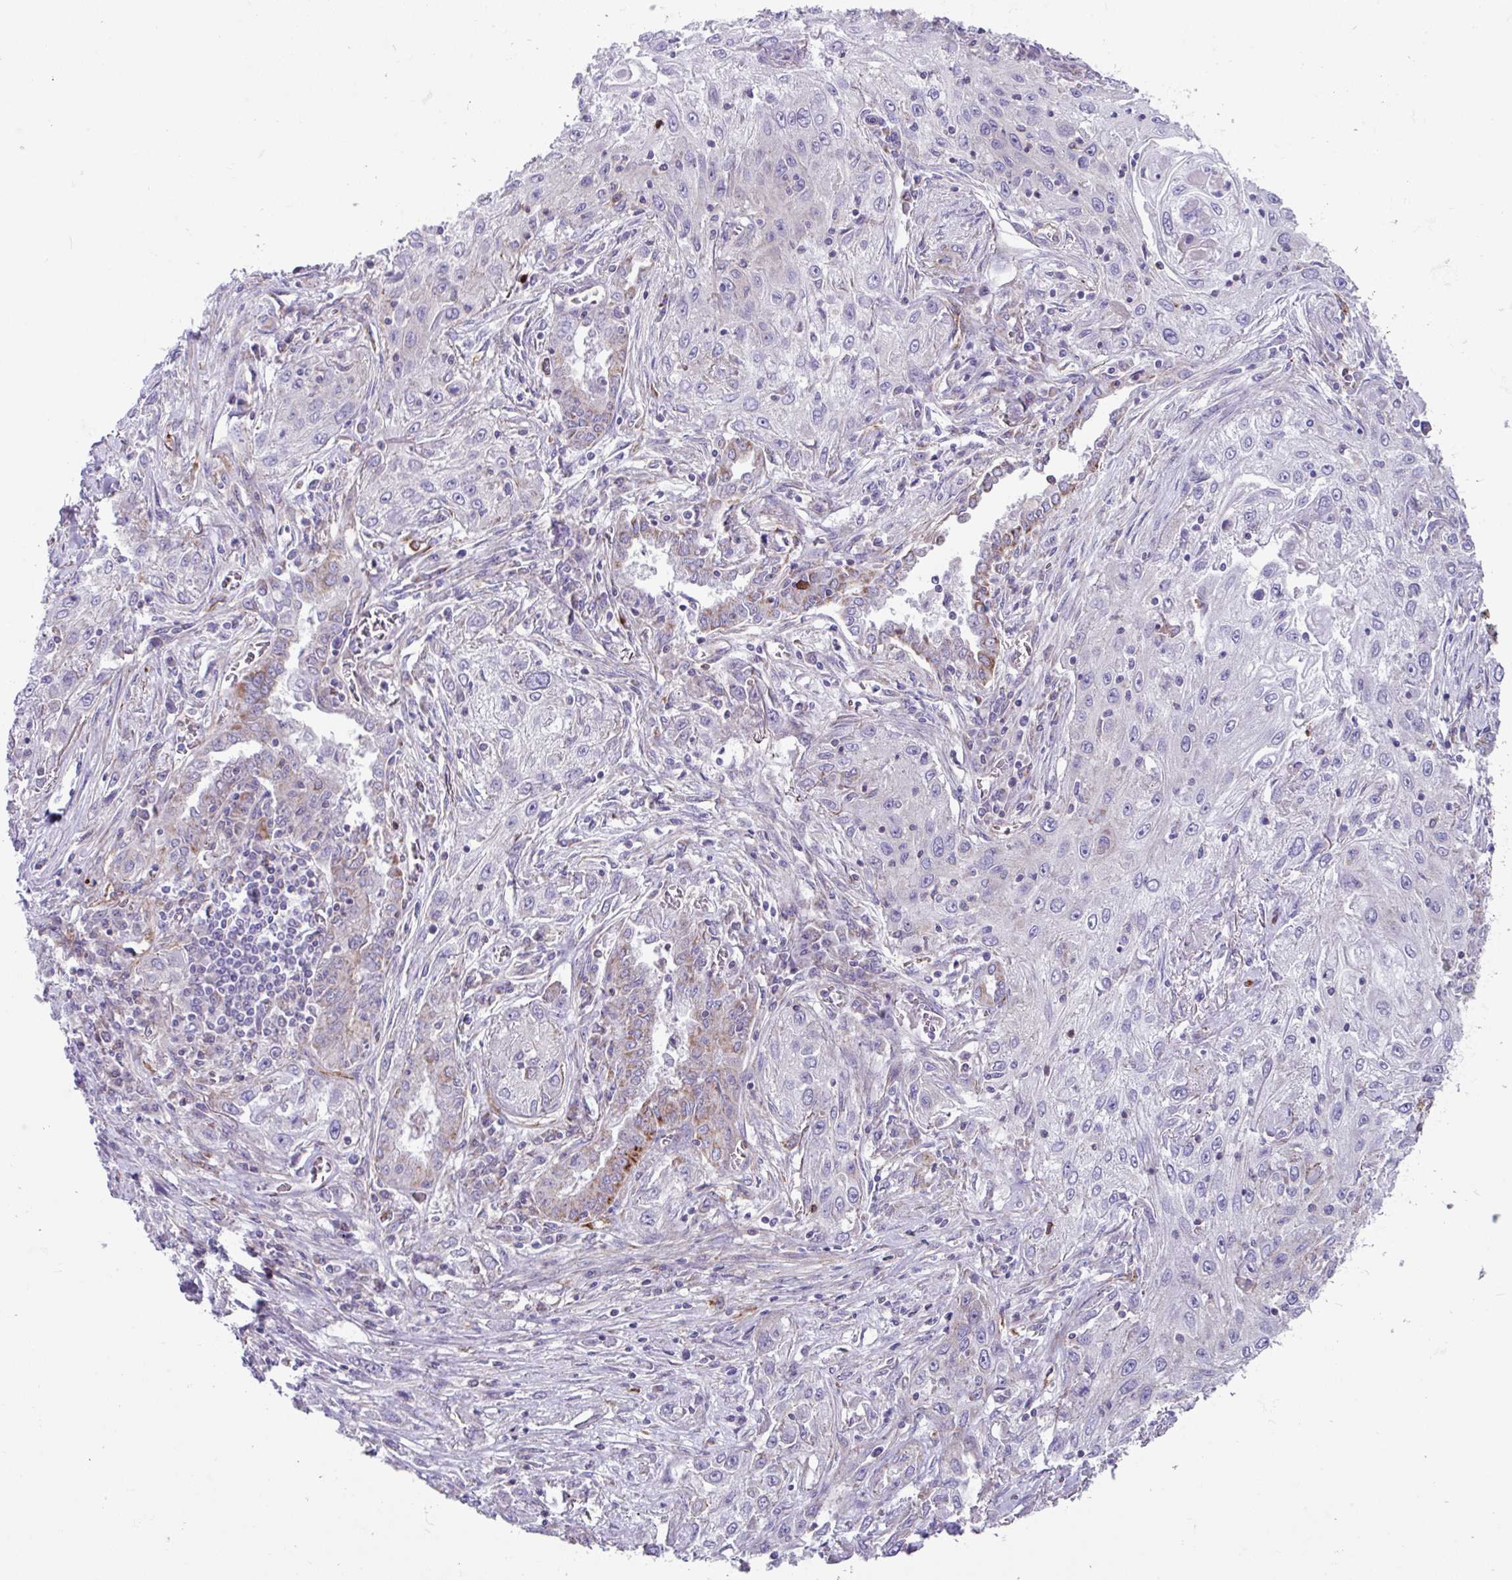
{"staining": {"intensity": "moderate", "quantity": "<25%", "location": "cytoplasmic/membranous"}, "tissue": "lung cancer", "cell_type": "Tumor cells", "image_type": "cancer", "snomed": [{"axis": "morphology", "description": "Squamous cell carcinoma, NOS"}, {"axis": "topography", "description": "Lung"}], "caption": "Immunohistochemistry (IHC) image of human lung cancer stained for a protein (brown), which displays low levels of moderate cytoplasmic/membranous positivity in about <25% of tumor cells.", "gene": "OTULIN", "patient": {"sex": "female", "age": 69}}